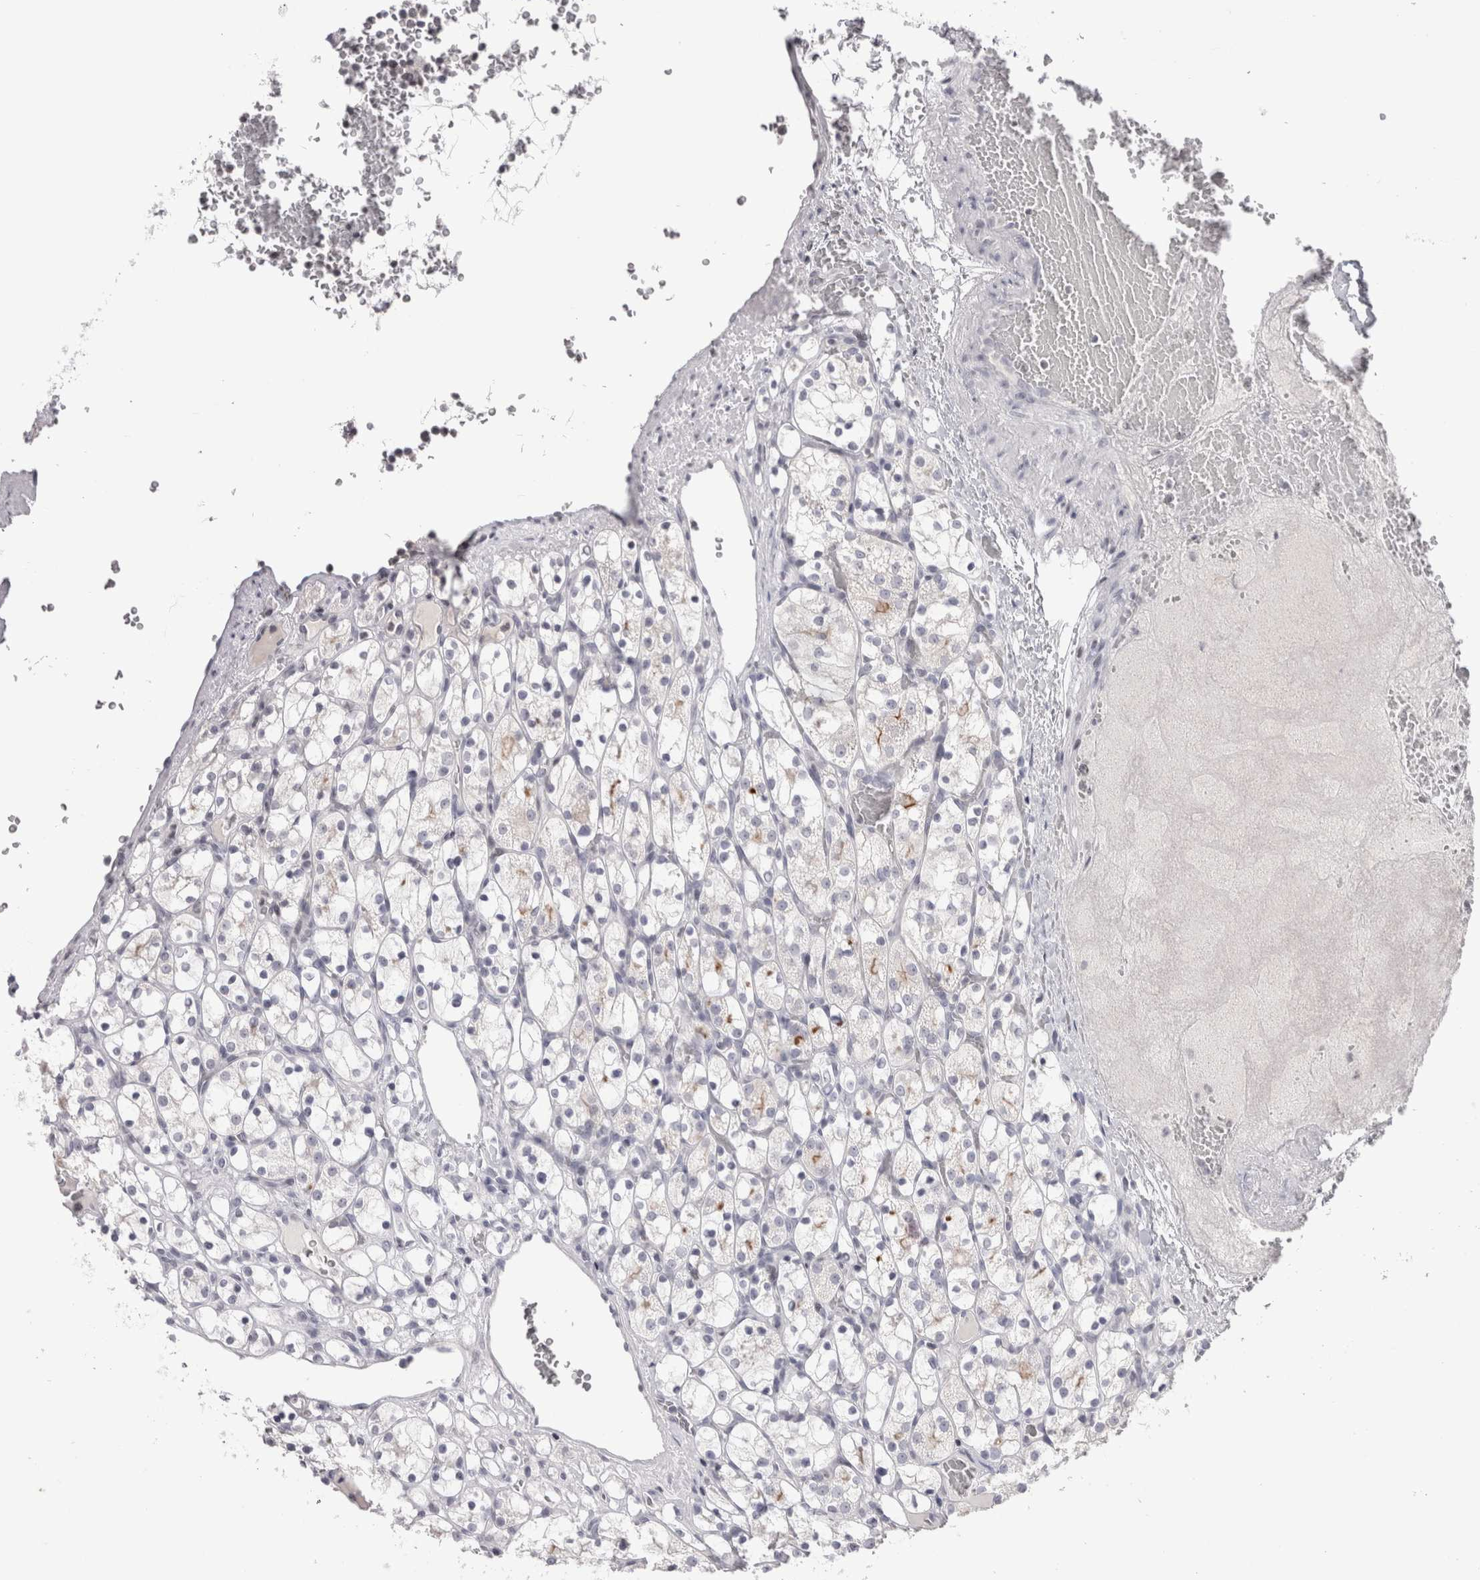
{"staining": {"intensity": "negative", "quantity": "none", "location": "none"}, "tissue": "renal cancer", "cell_type": "Tumor cells", "image_type": "cancer", "snomed": [{"axis": "morphology", "description": "Adenocarcinoma, NOS"}, {"axis": "topography", "description": "Kidney"}], "caption": "A histopathology image of human renal adenocarcinoma is negative for staining in tumor cells.", "gene": "FNDC8", "patient": {"sex": "female", "age": 69}}